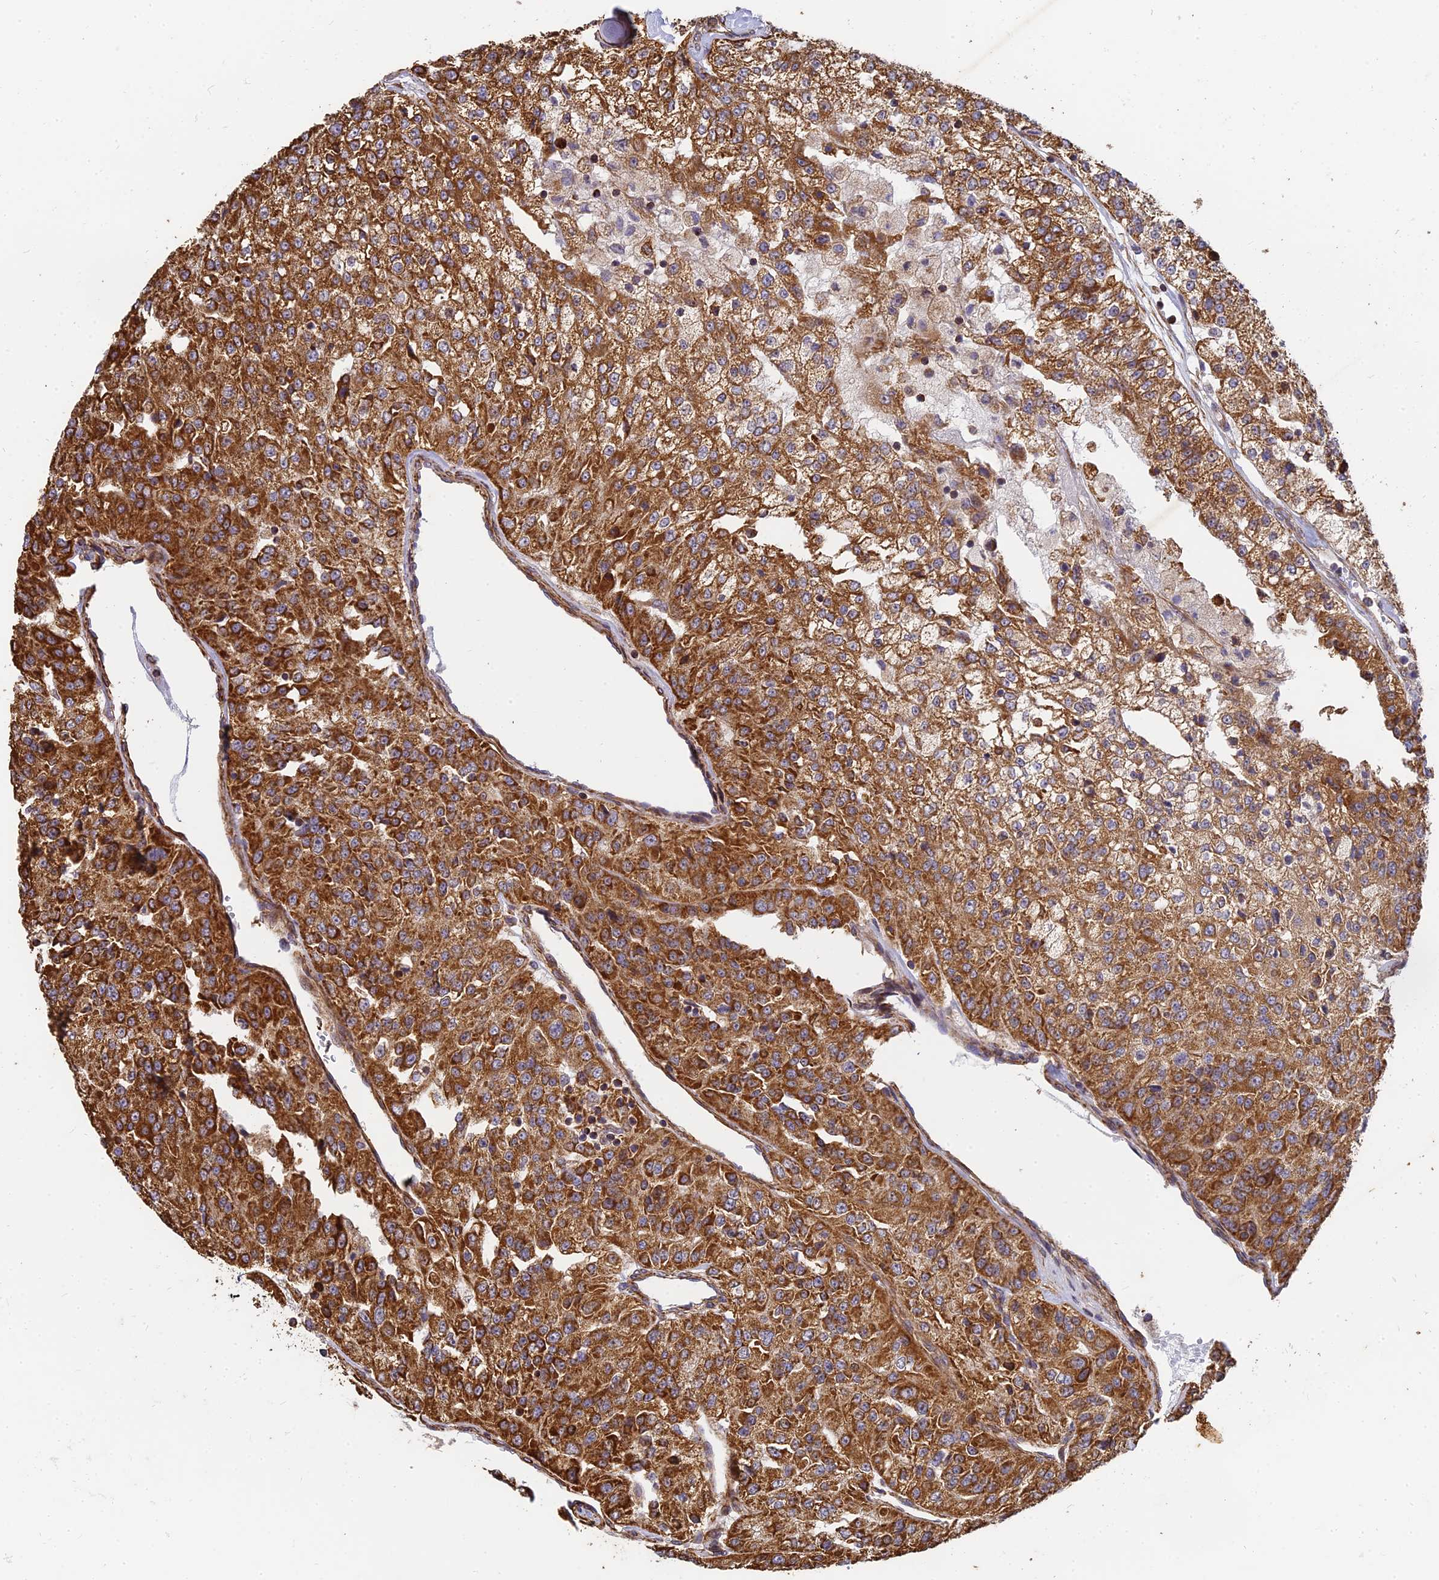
{"staining": {"intensity": "strong", "quantity": ">75%", "location": "cytoplasmic/membranous"}, "tissue": "renal cancer", "cell_type": "Tumor cells", "image_type": "cancer", "snomed": [{"axis": "morphology", "description": "Adenocarcinoma, NOS"}, {"axis": "topography", "description": "Kidney"}], "caption": "Adenocarcinoma (renal) stained for a protein shows strong cytoplasmic/membranous positivity in tumor cells. (Stains: DAB (3,3'-diaminobenzidine) in brown, nuclei in blue, Microscopy: brightfield microscopy at high magnification).", "gene": "DSTYK", "patient": {"sex": "female", "age": 63}}